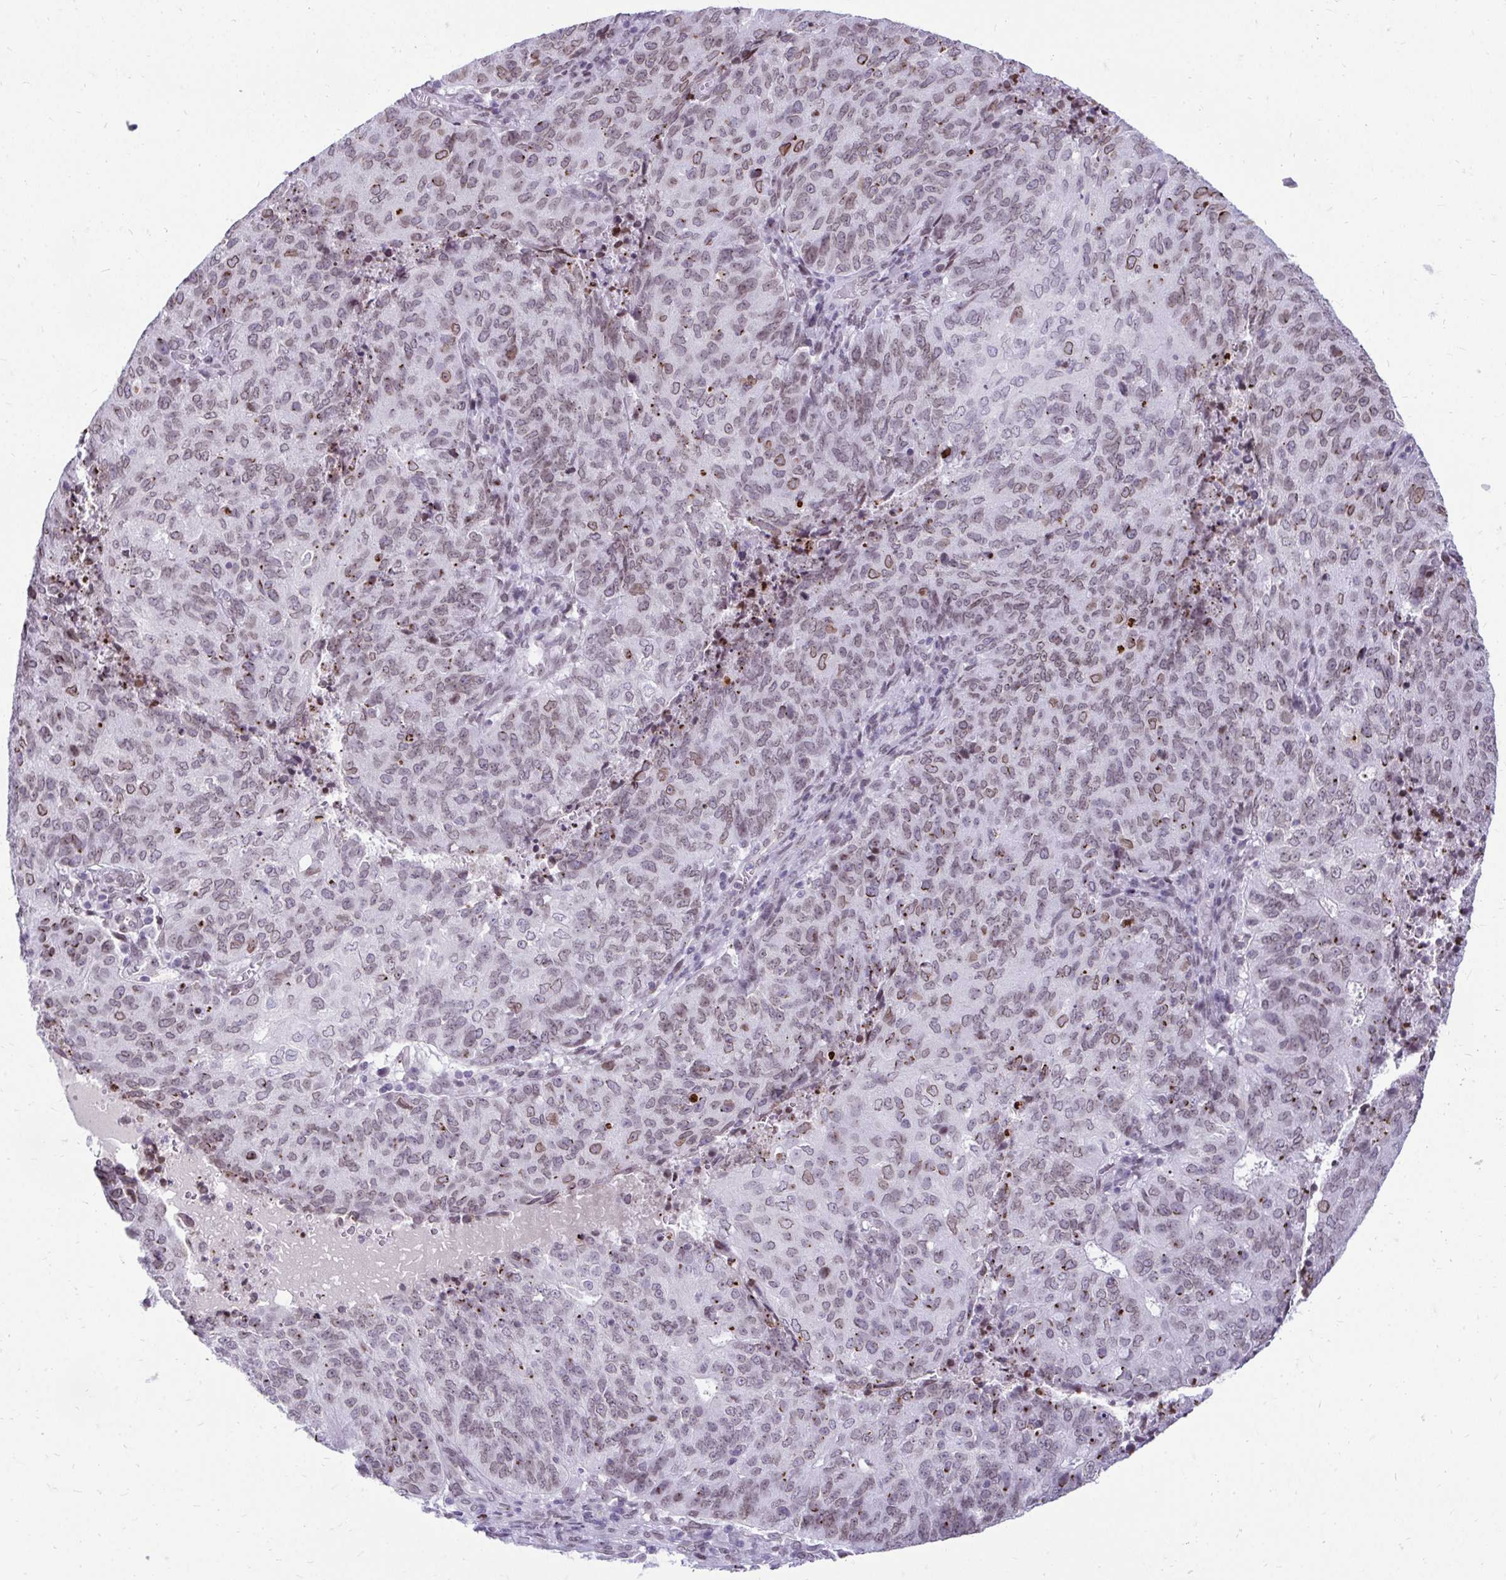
{"staining": {"intensity": "moderate", "quantity": ">75%", "location": "cytoplasmic/membranous,nuclear"}, "tissue": "endometrial cancer", "cell_type": "Tumor cells", "image_type": "cancer", "snomed": [{"axis": "morphology", "description": "Adenocarcinoma, NOS"}, {"axis": "topography", "description": "Endometrium"}], "caption": "Protein staining reveals moderate cytoplasmic/membranous and nuclear staining in approximately >75% of tumor cells in endometrial cancer. Nuclei are stained in blue.", "gene": "BANF1", "patient": {"sex": "female", "age": 82}}